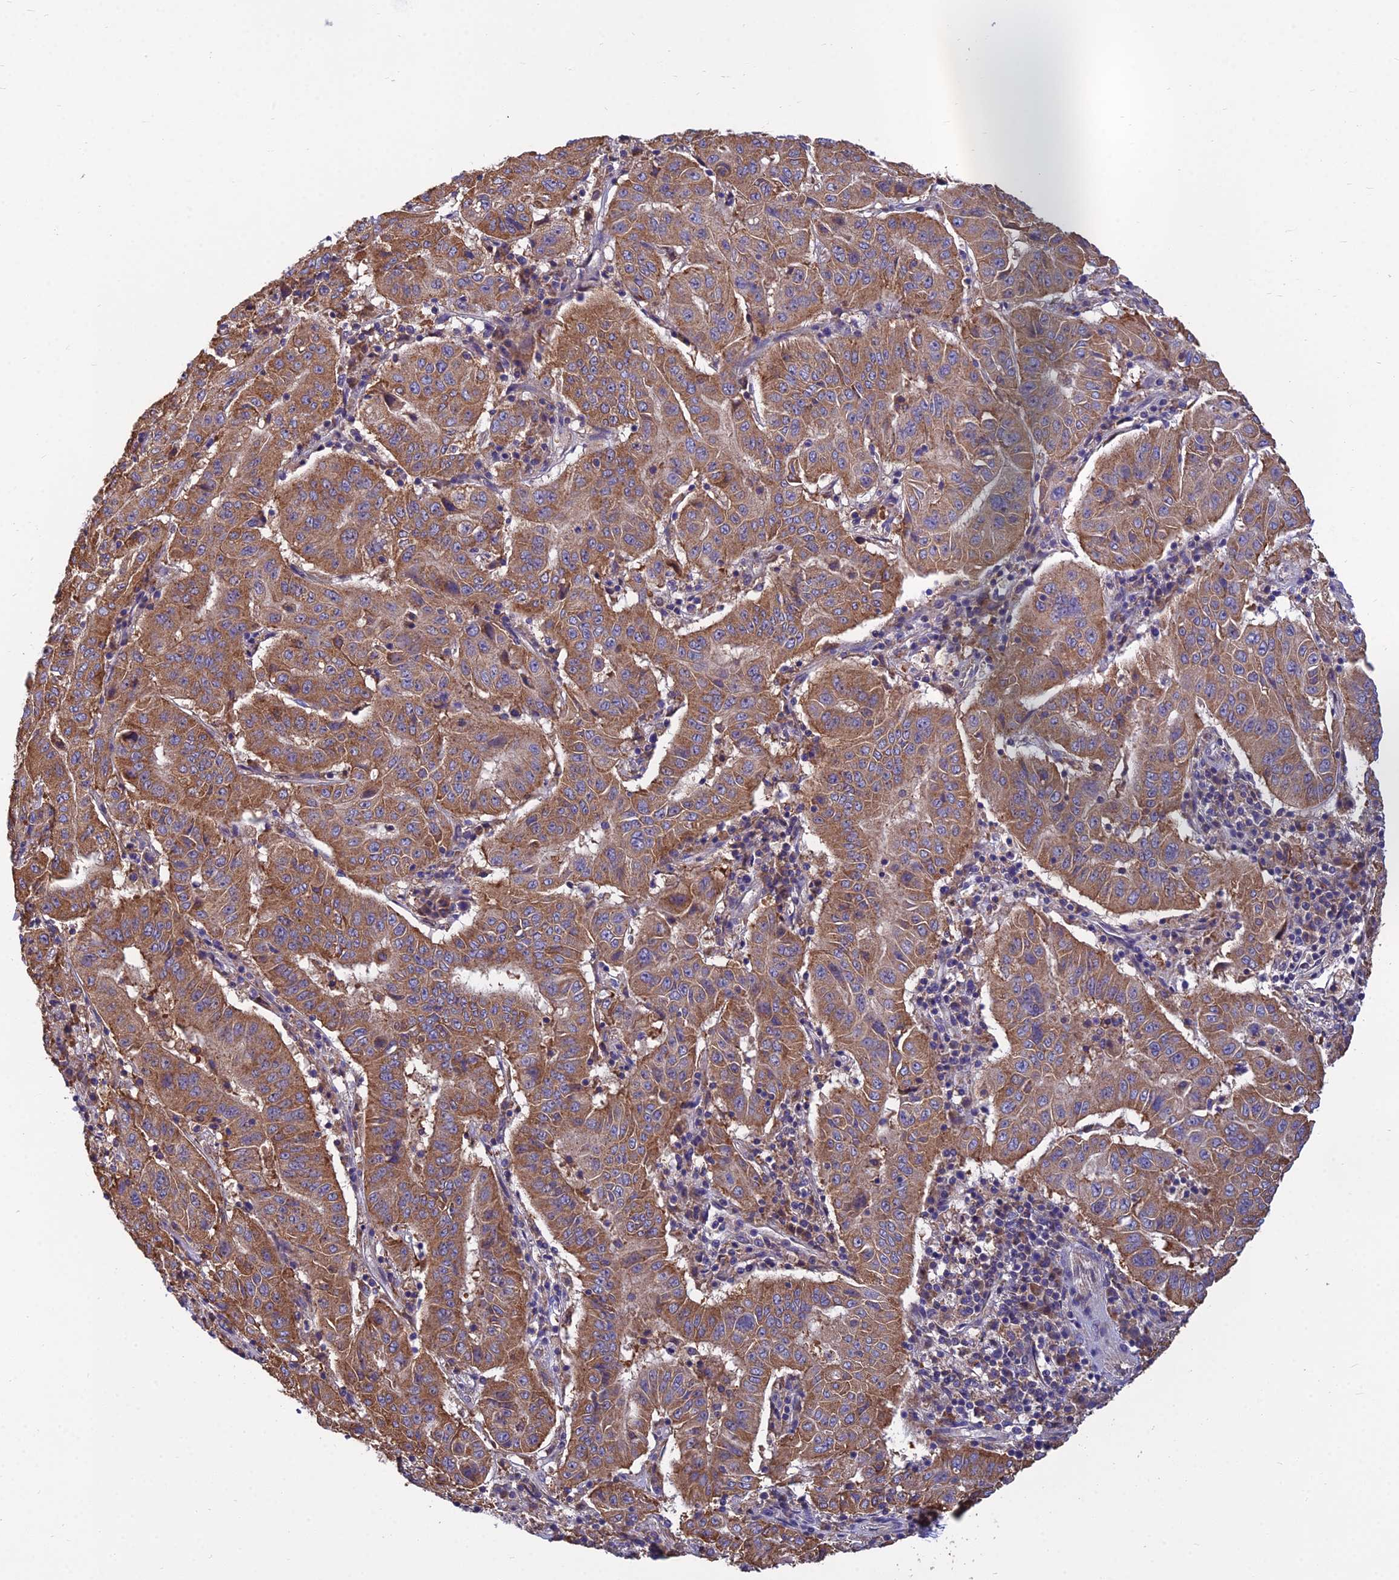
{"staining": {"intensity": "moderate", "quantity": ">75%", "location": "cytoplasmic/membranous"}, "tissue": "pancreatic cancer", "cell_type": "Tumor cells", "image_type": "cancer", "snomed": [{"axis": "morphology", "description": "Adenocarcinoma, NOS"}, {"axis": "topography", "description": "Pancreas"}], "caption": "DAB immunohistochemical staining of human pancreatic adenocarcinoma demonstrates moderate cytoplasmic/membranous protein expression in about >75% of tumor cells. (IHC, brightfield microscopy, high magnification).", "gene": "UMAD1", "patient": {"sex": "male", "age": 63}}